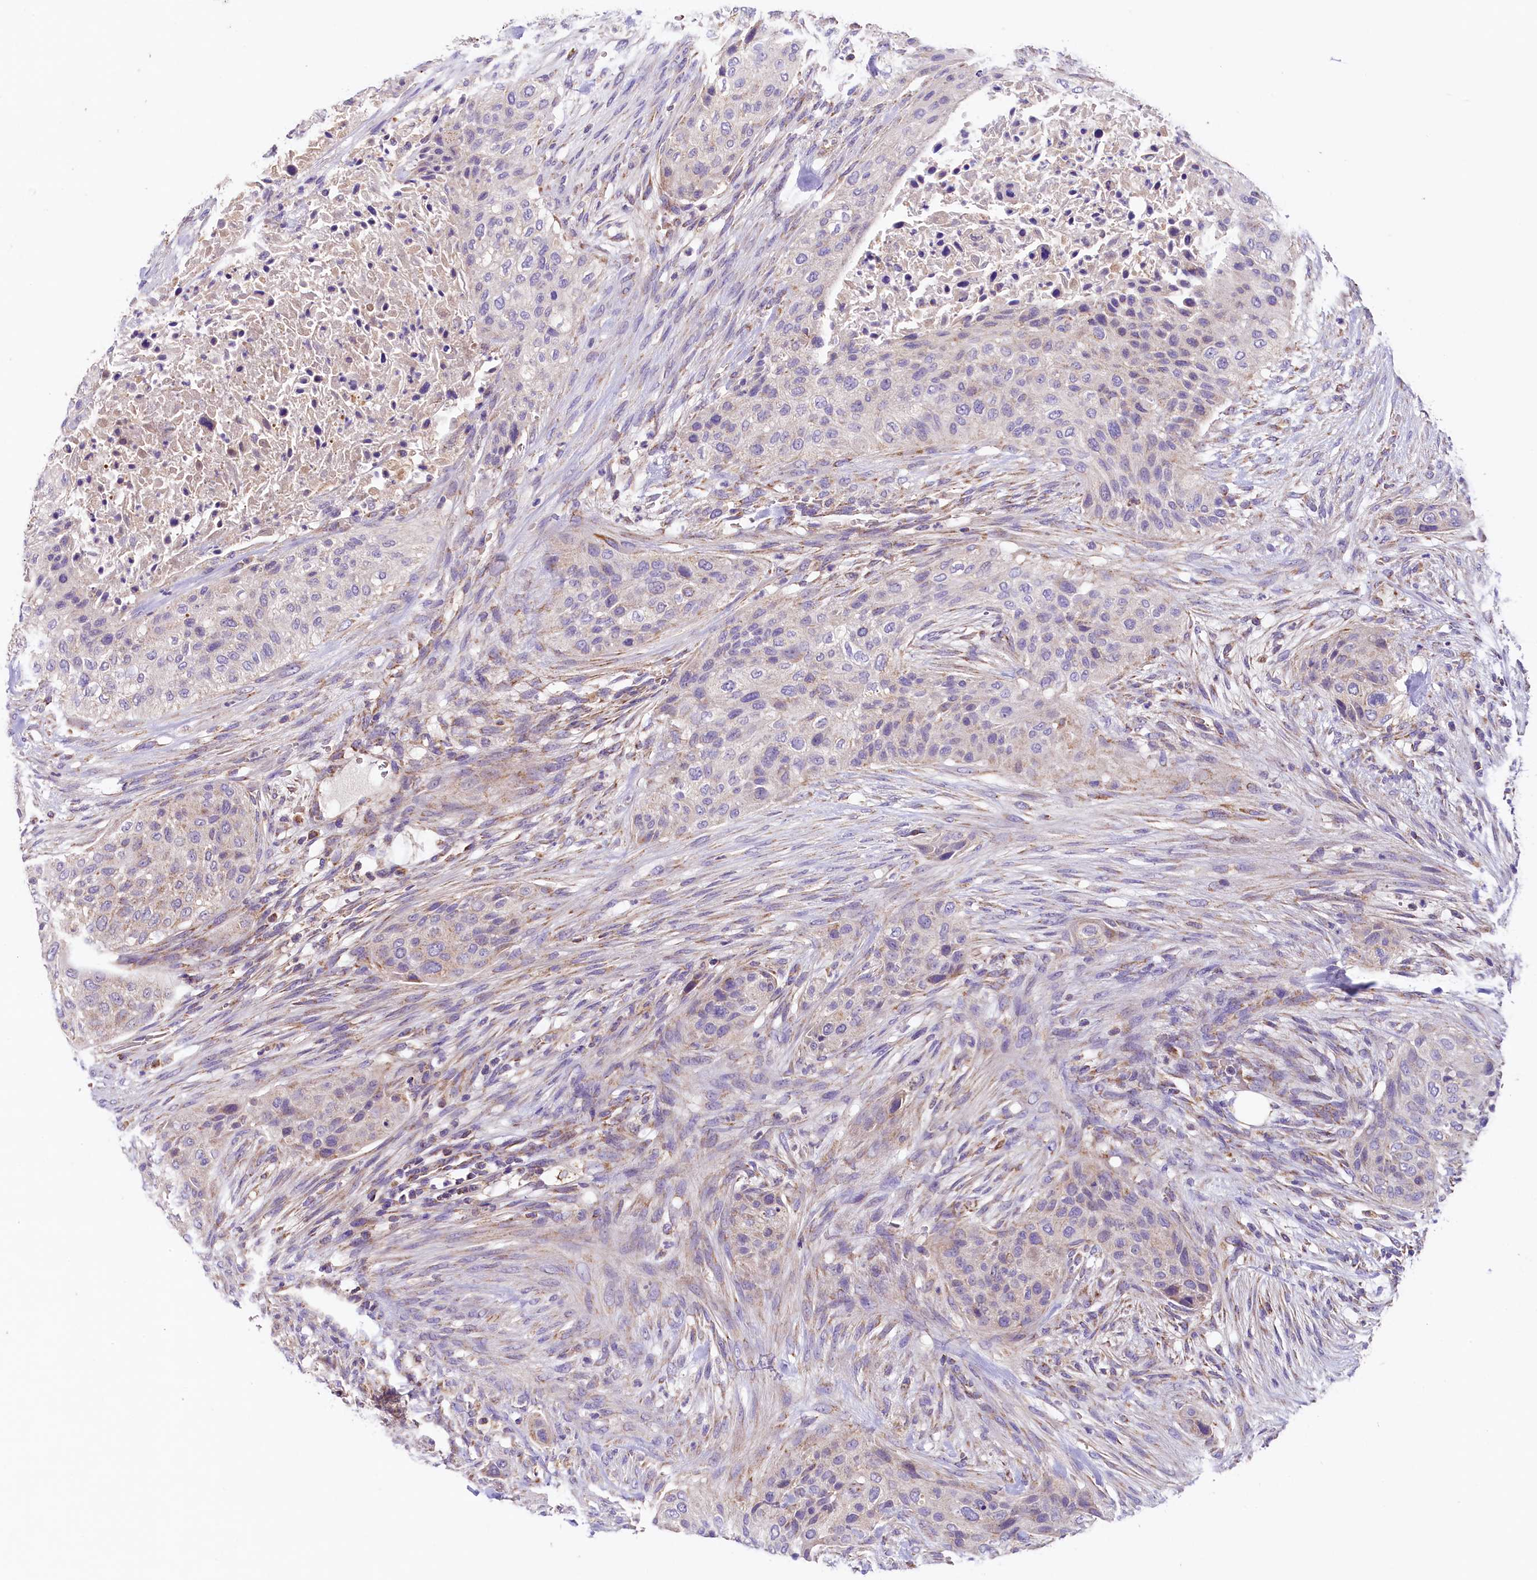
{"staining": {"intensity": "weak", "quantity": "<25%", "location": "cytoplasmic/membranous"}, "tissue": "urothelial cancer", "cell_type": "Tumor cells", "image_type": "cancer", "snomed": [{"axis": "morphology", "description": "Urothelial carcinoma, High grade"}, {"axis": "topography", "description": "Urinary bladder"}], "caption": "A micrograph of urothelial cancer stained for a protein reveals no brown staining in tumor cells.", "gene": "PMPCB", "patient": {"sex": "male", "age": 35}}